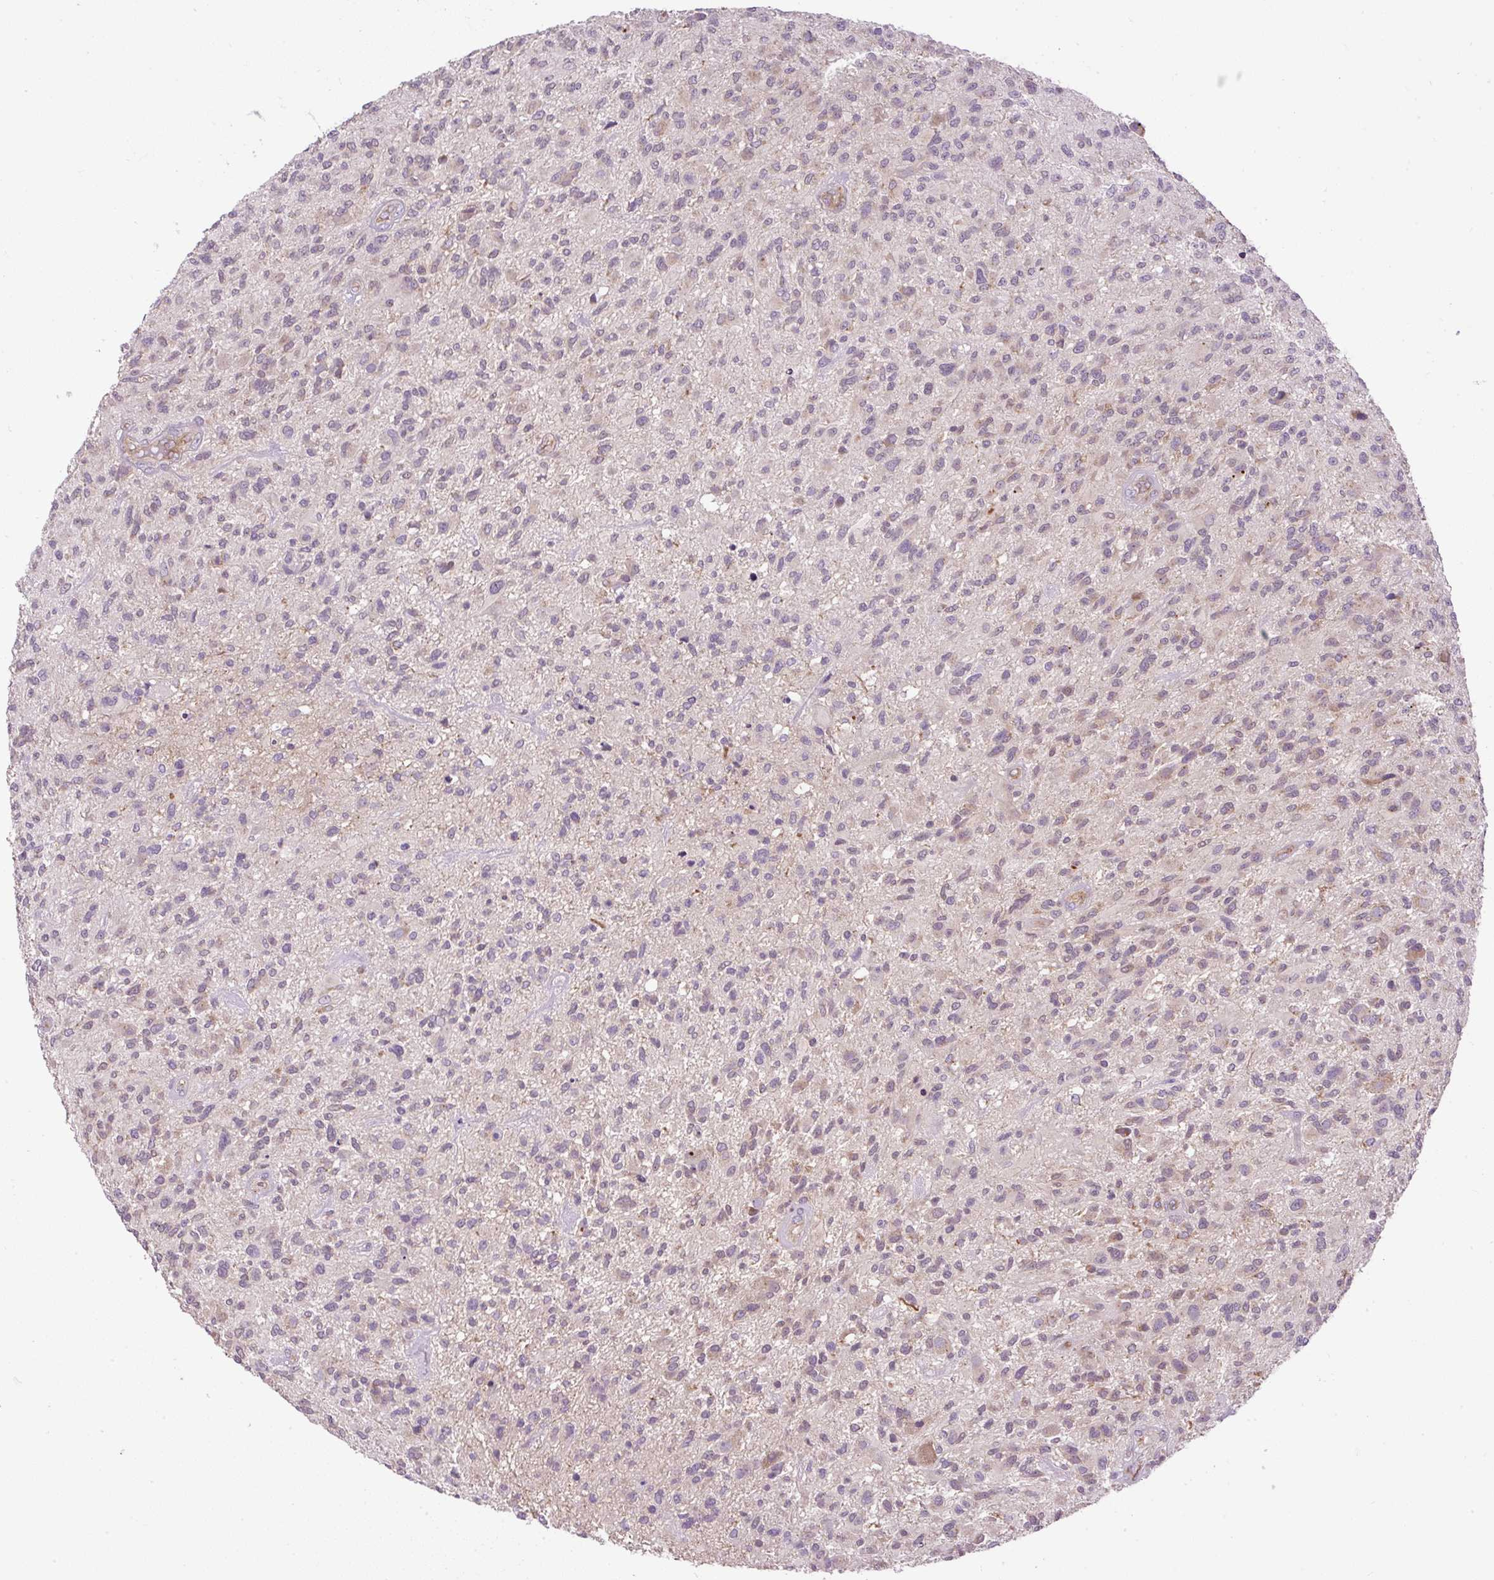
{"staining": {"intensity": "moderate", "quantity": "25%-75%", "location": "cytoplasmic/membranous"}, "tissue": "glioma", "cell_type": "Tumor cells", "image_type": "cancer", "snomed": [{"axis": "morphology", "description": "Glioma, malignant, High grade"}, {"axis": "topography", "description": "Brain"}], "caption": "Protein analysis of high-grade glioma (malignant) tissue exhibits moderate cytoplasmic/membranous expression in about 25%-75% of tumor cells.", "gene": "ZNF547", "patient": {"sex": "male", "age": 47}}